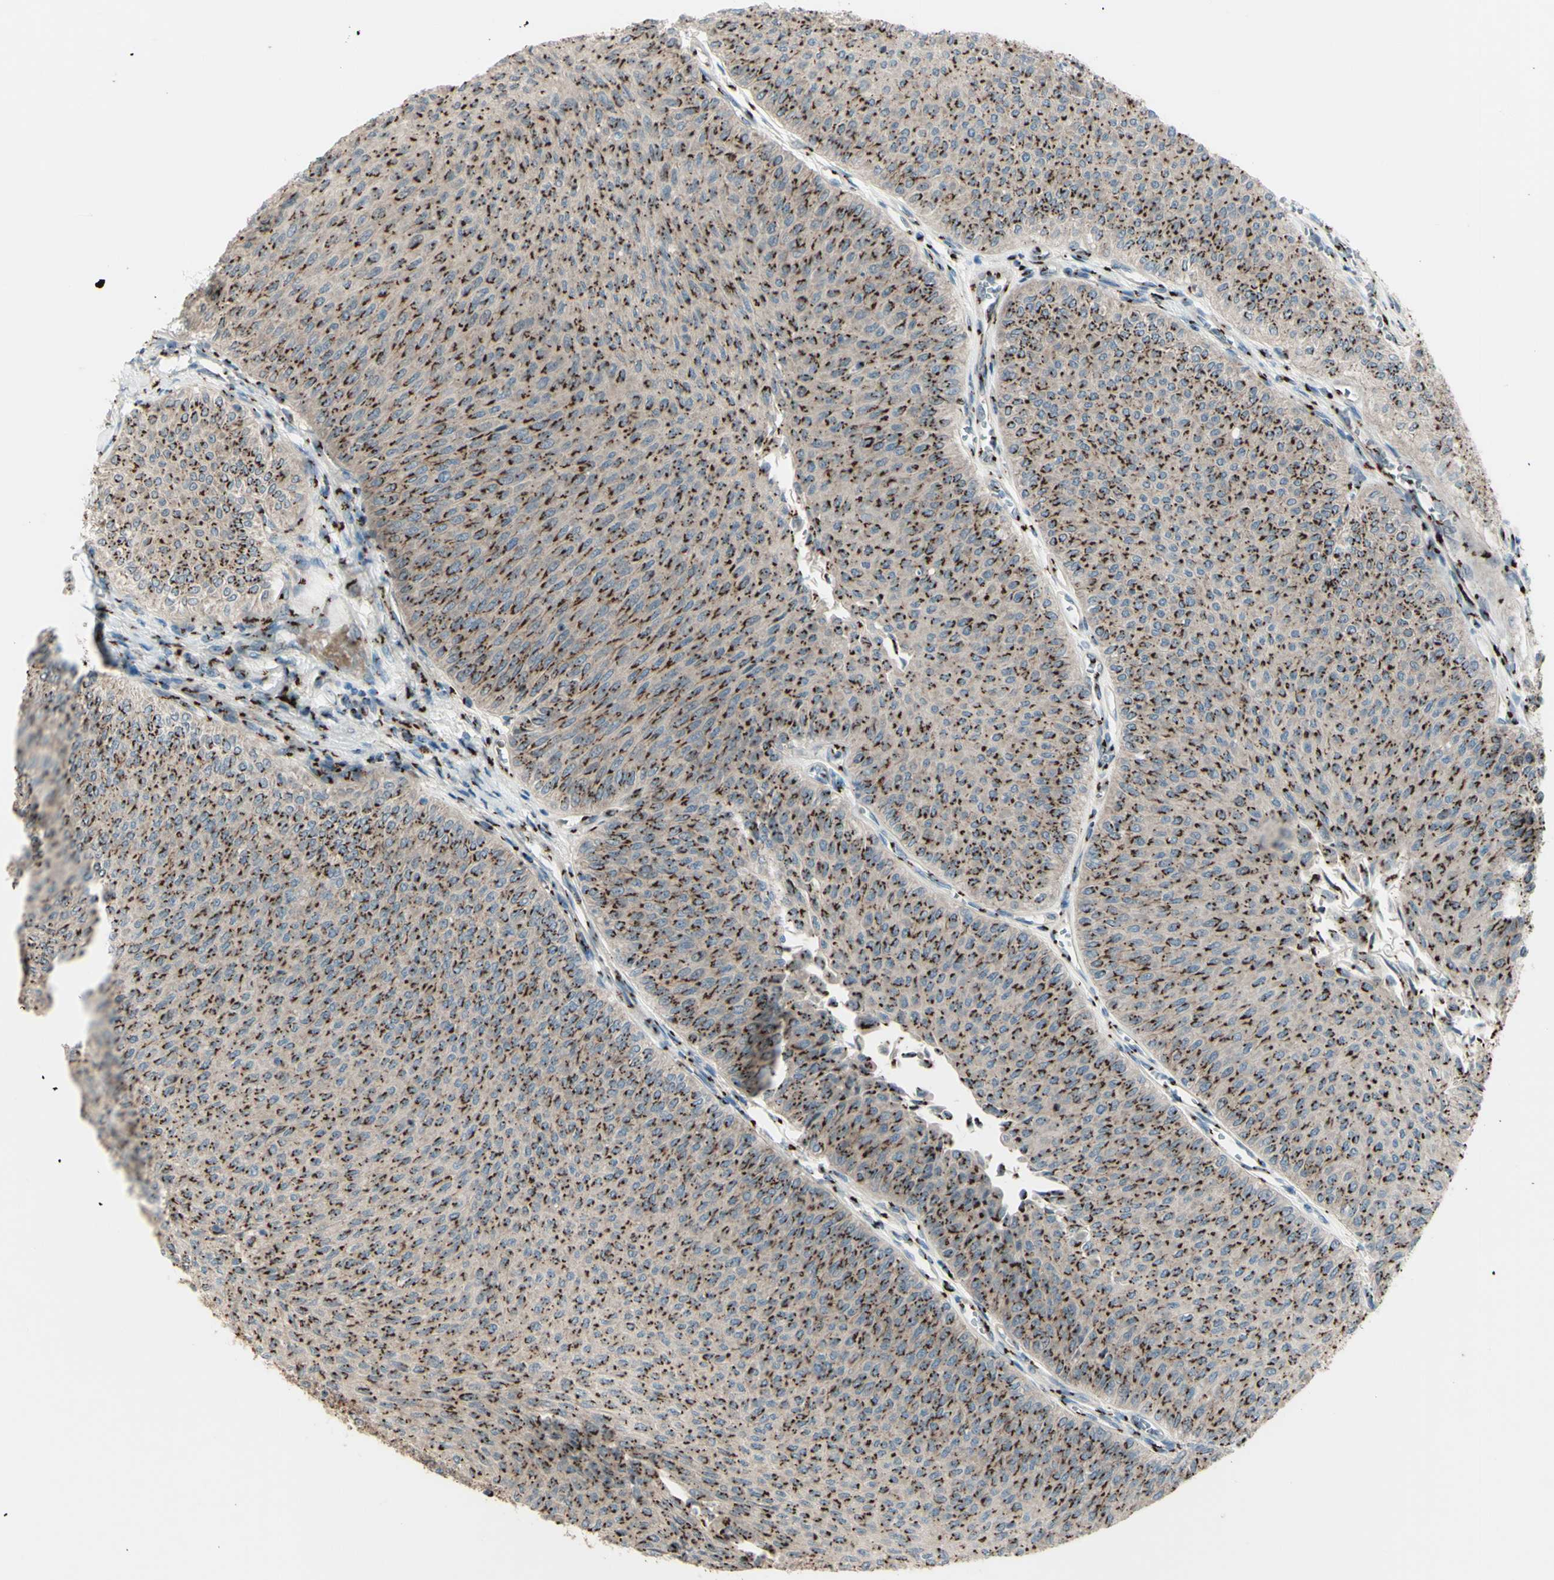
{"staining": {"intensity": "moderate", "quantity": ">75%", "location": "cytoplasmic/membranous"}, "tissue": "urothelial cancer", "cell_type": "Tumor cells", "image_type": "cancer", "snomed": [{"axis": "morphology", "description": "Urothelial carcinoma, Low grade"}, {"axis": "topography", "description": "Urinary bladder"}], "caption": "Immunohistochemistry micrograph of urothelial carcinoma (low-grade) stained for a protein (brown), which shows medium levels of moderate cytoplasmic/membranous staining in about >75% of tumor cells.", "gene": "BPNT2", "patient": {"sex": "male", "age": 78}}